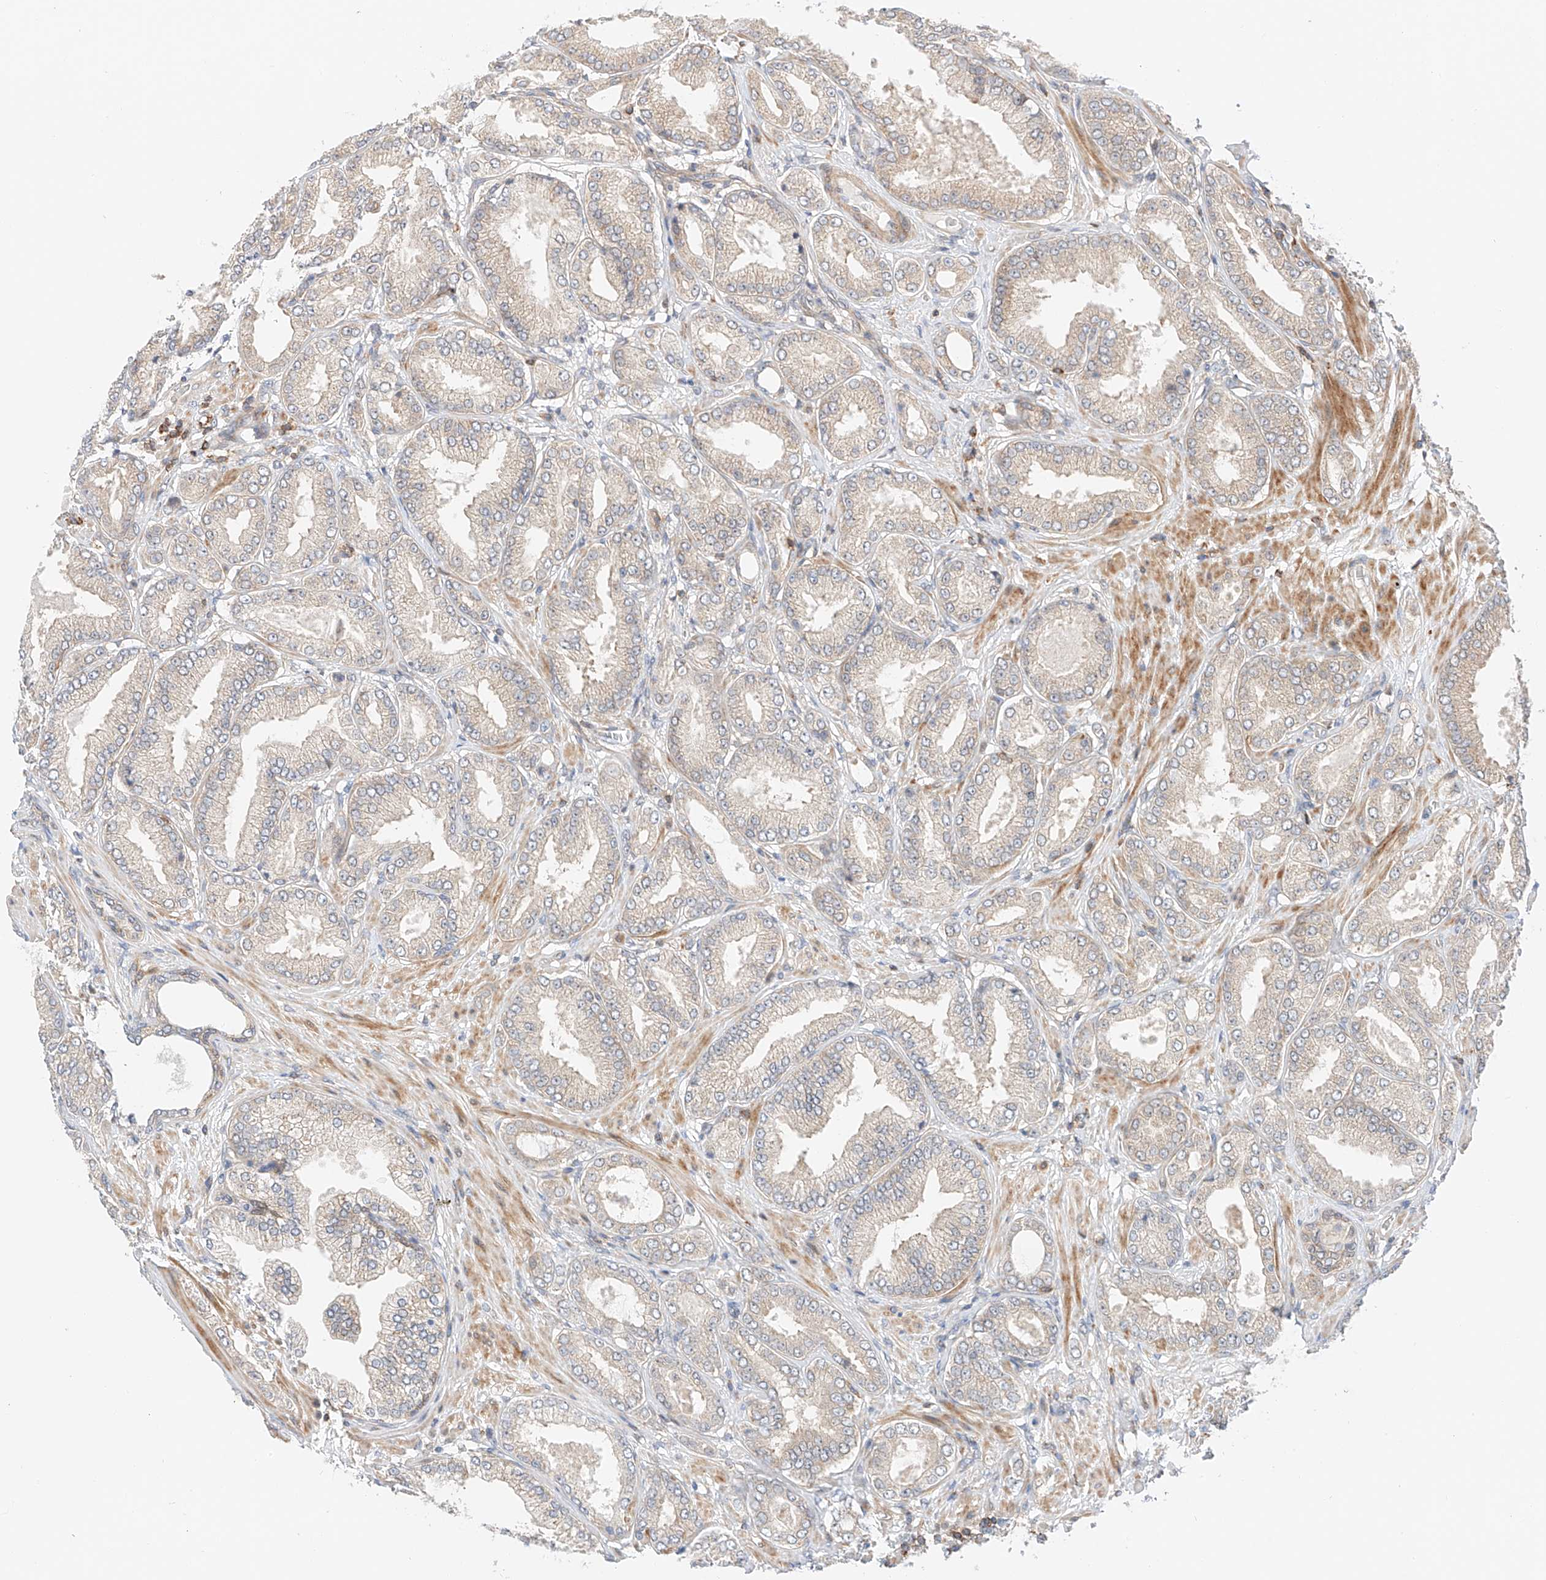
{"staining": {"intensity": "negative", "quantity": "none", "location": "none"}, "tissue": "prostate cancer", "cell_type": "Tumor cells", "image_type": "cancer", "snomed": [{"axis": "morphology", "description": "Adenocarcinoma, Low grade"}, {"axis": "topography", "description": "Prostate"}], "caption": "IHC of human prostate adenocarcinoma (low-grade) displays no positivity in tumor cells. (DAB immunohistochemistry, high magnification).", "gene": "MFN2", "patient": {"sex": "male", "age": 63}}